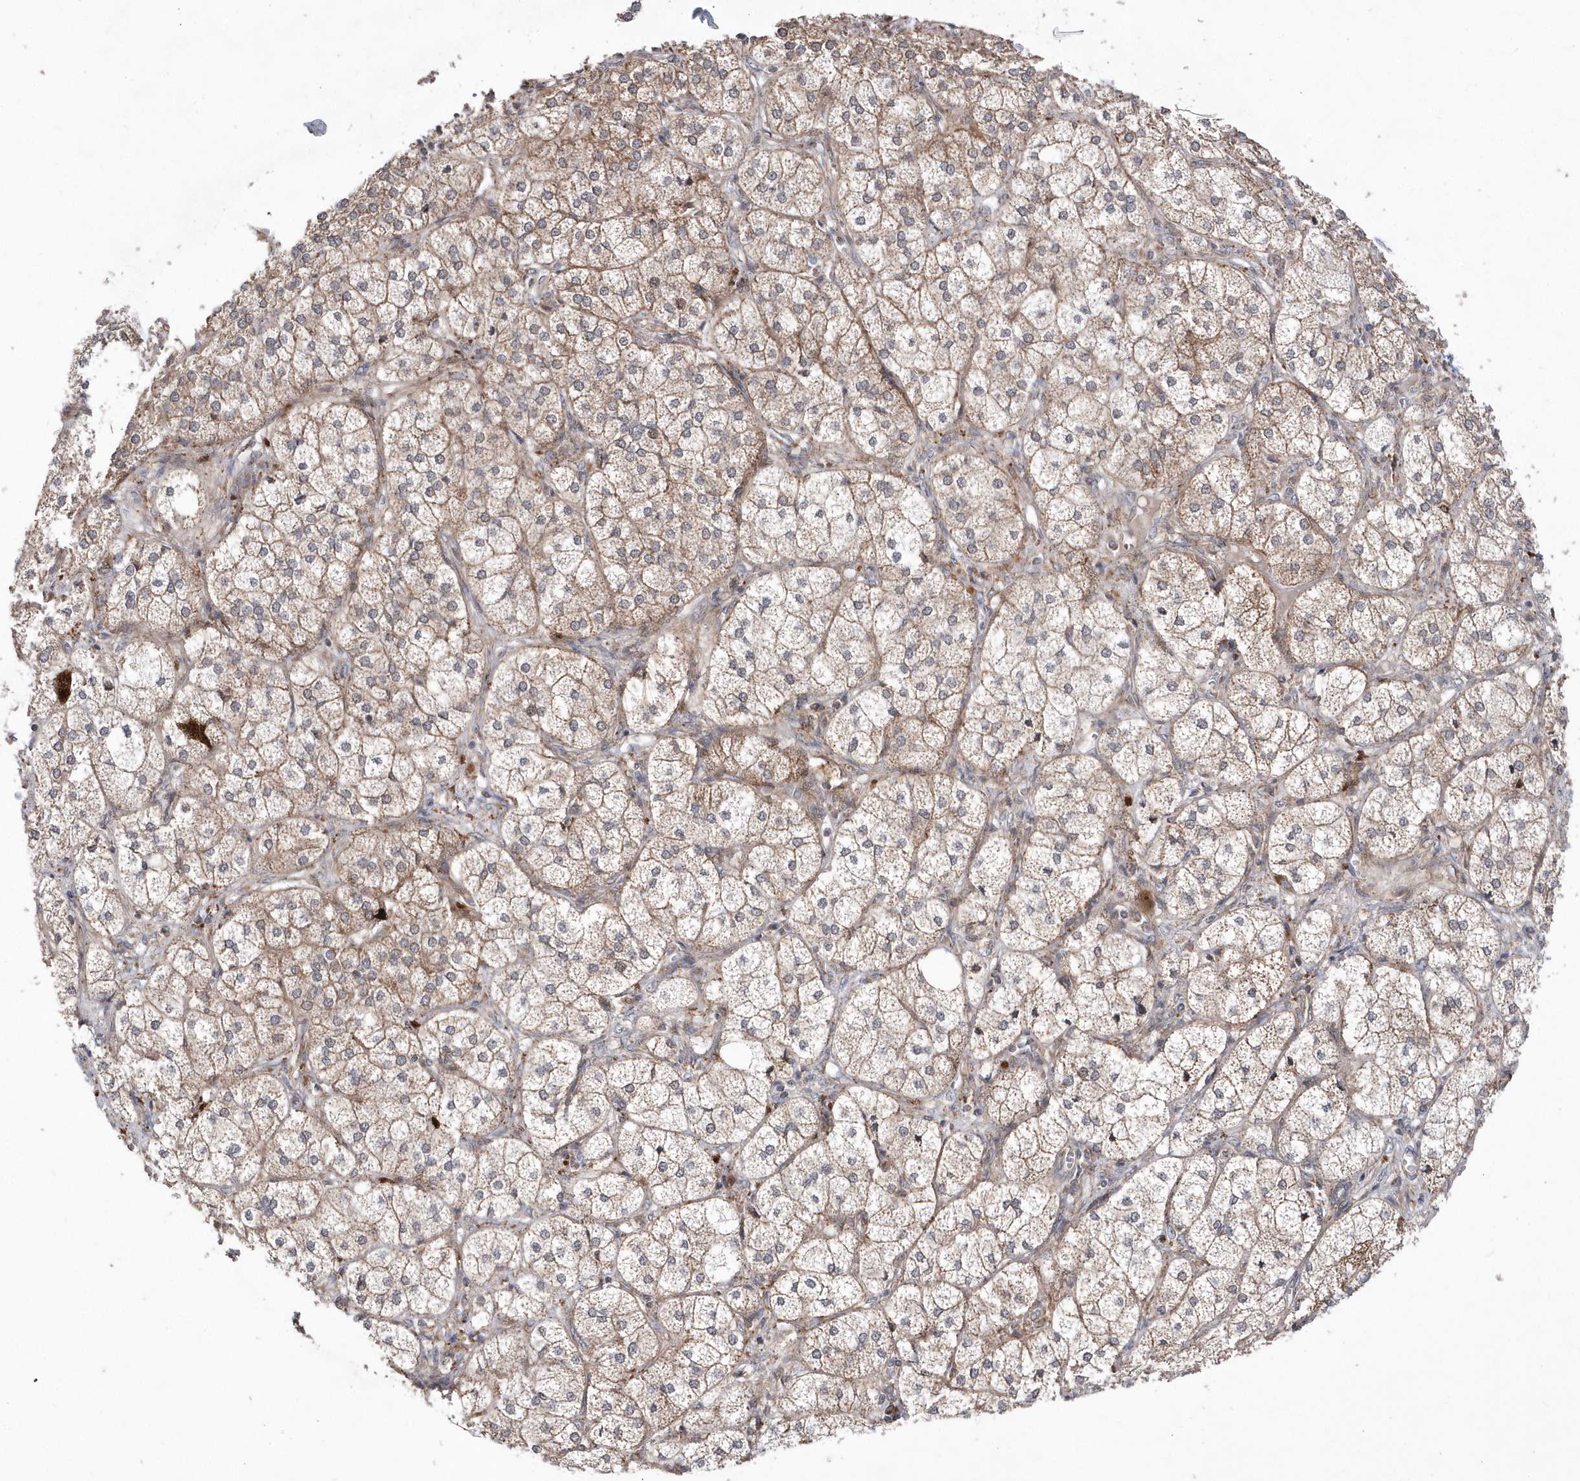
{"staining": {"intensity": "moderate", "quantity": ">75%", "location": "cytoplasmic/membranous,nuclear"}, "tissue": "adrenal gland", "cell_type": "Glandular cells", "image_type": "normal", "snomed": [{"axis": "morphology", "description": "Normal tissue, NOS"}, {"axis": "topography", "description": "Adrenal gland"}], "caption": "Adrenal gland was stained to show a protein in brown. There is medium levels of moderate cytoplasmic/membranous,nuclear staining in approximately >75% of glandular cells. Nuclei are stained in blue.", "gene": "DALRD3", "patient": {"sex": "female", "age": 61}}